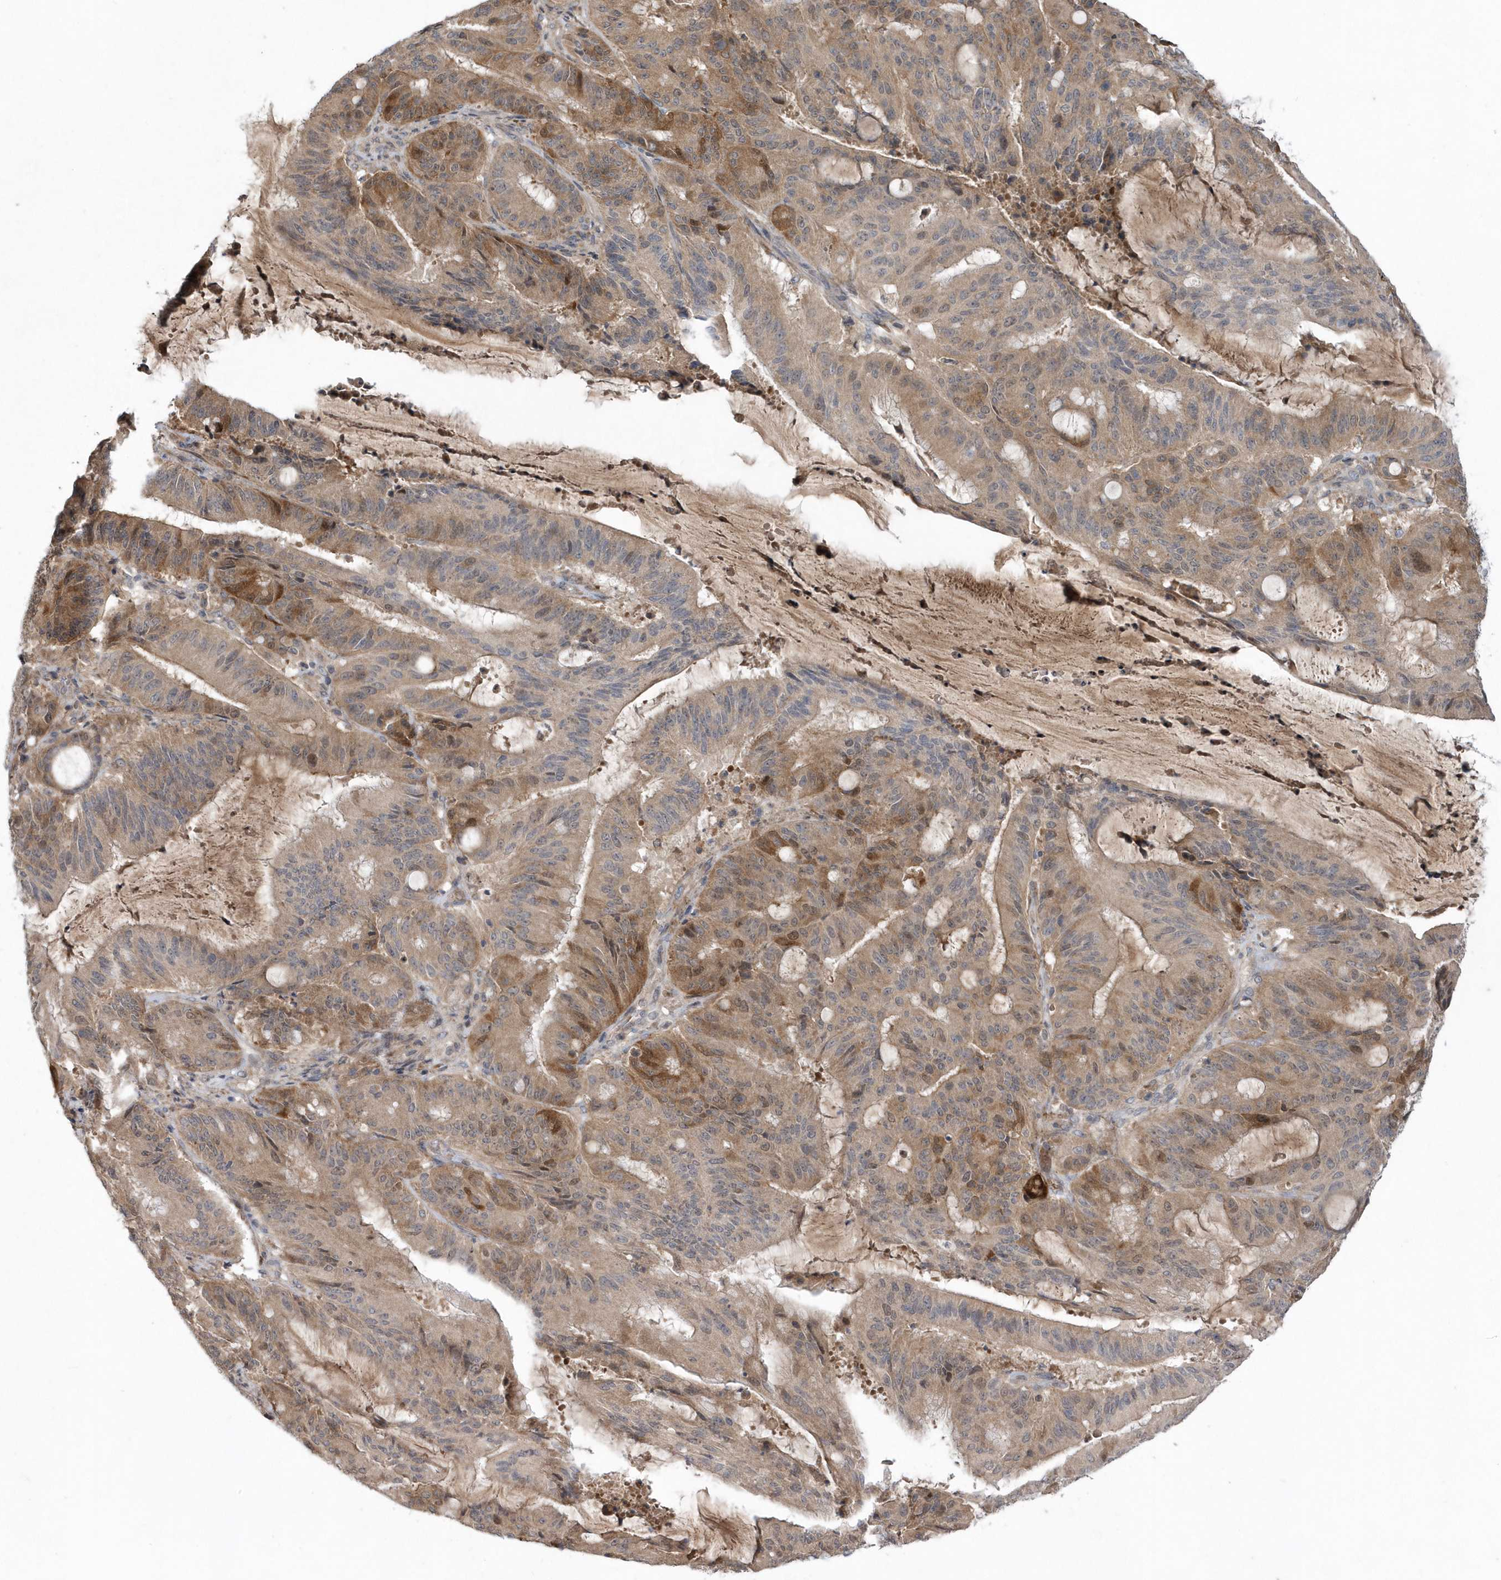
{"staining": {"intensity": "weak", "quantity": ">75%", "location": "cytoplasmic/membranous"}, "tissue": "liver cancer", "cell_type": "Tumor cells", "image_type": "cancer", "snomed": [{"axis": "morphology", "description": "Normal tissue, NOS"}, {"axis": "morphology", "description": "Cholangiocarcinoma"}, {"axis": "topography", "description": "Liver"}, {"axis": "topography", "description": "Peripheral nerve tissue"}], "caption": "Immunohistochemical staining of human liver cancer (cholangiocarcinoma) shows weak cytoplasmic/membranous protein expression in approximately >75% of tumor cells.", "gene": "HMGCS1", "patient": {"sex": "female", "age": 73}}